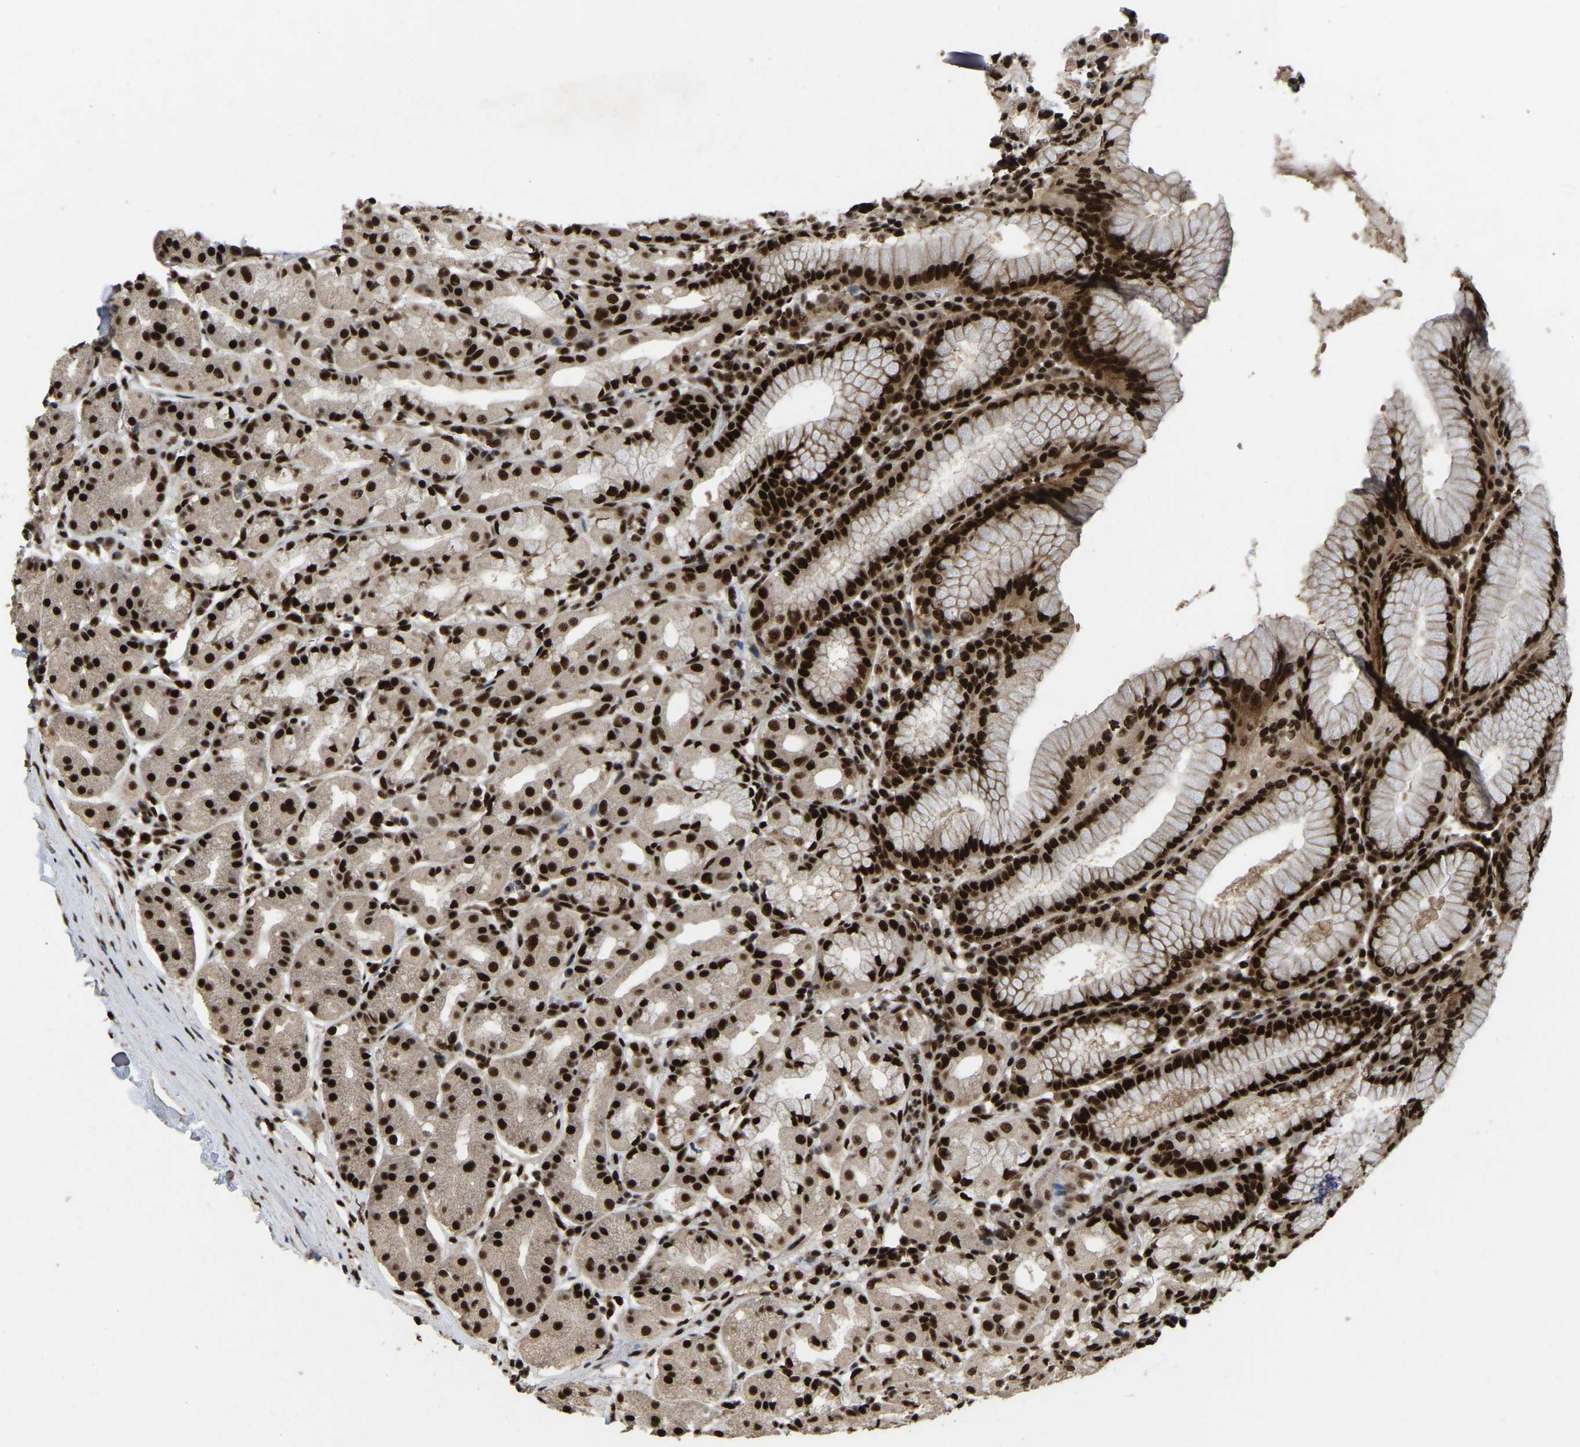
{"staining": {"intensity": "strong", "quantity": ">75%", "location": "nuclear"}, "tissue": "stomach", "cell_type": "Glandular cells", "image_type": "normal", "snomed": [{"axis": "morphology", "description": "Normal tissue, NOS"}, {"axis": "topography", "description": "Stomach"}, {"axis": "topography", "description": "Stomach, lower"}], "caption": "Glandular cells exhibit high levels of strong nuclear expression in approximately >75% of cells in benign human stomach. (brown staining indicates protein expression, while blue staining denotes nuclei).", "gene": "TBL1XR1", "patient": {"sex": "female", "age": 56}}